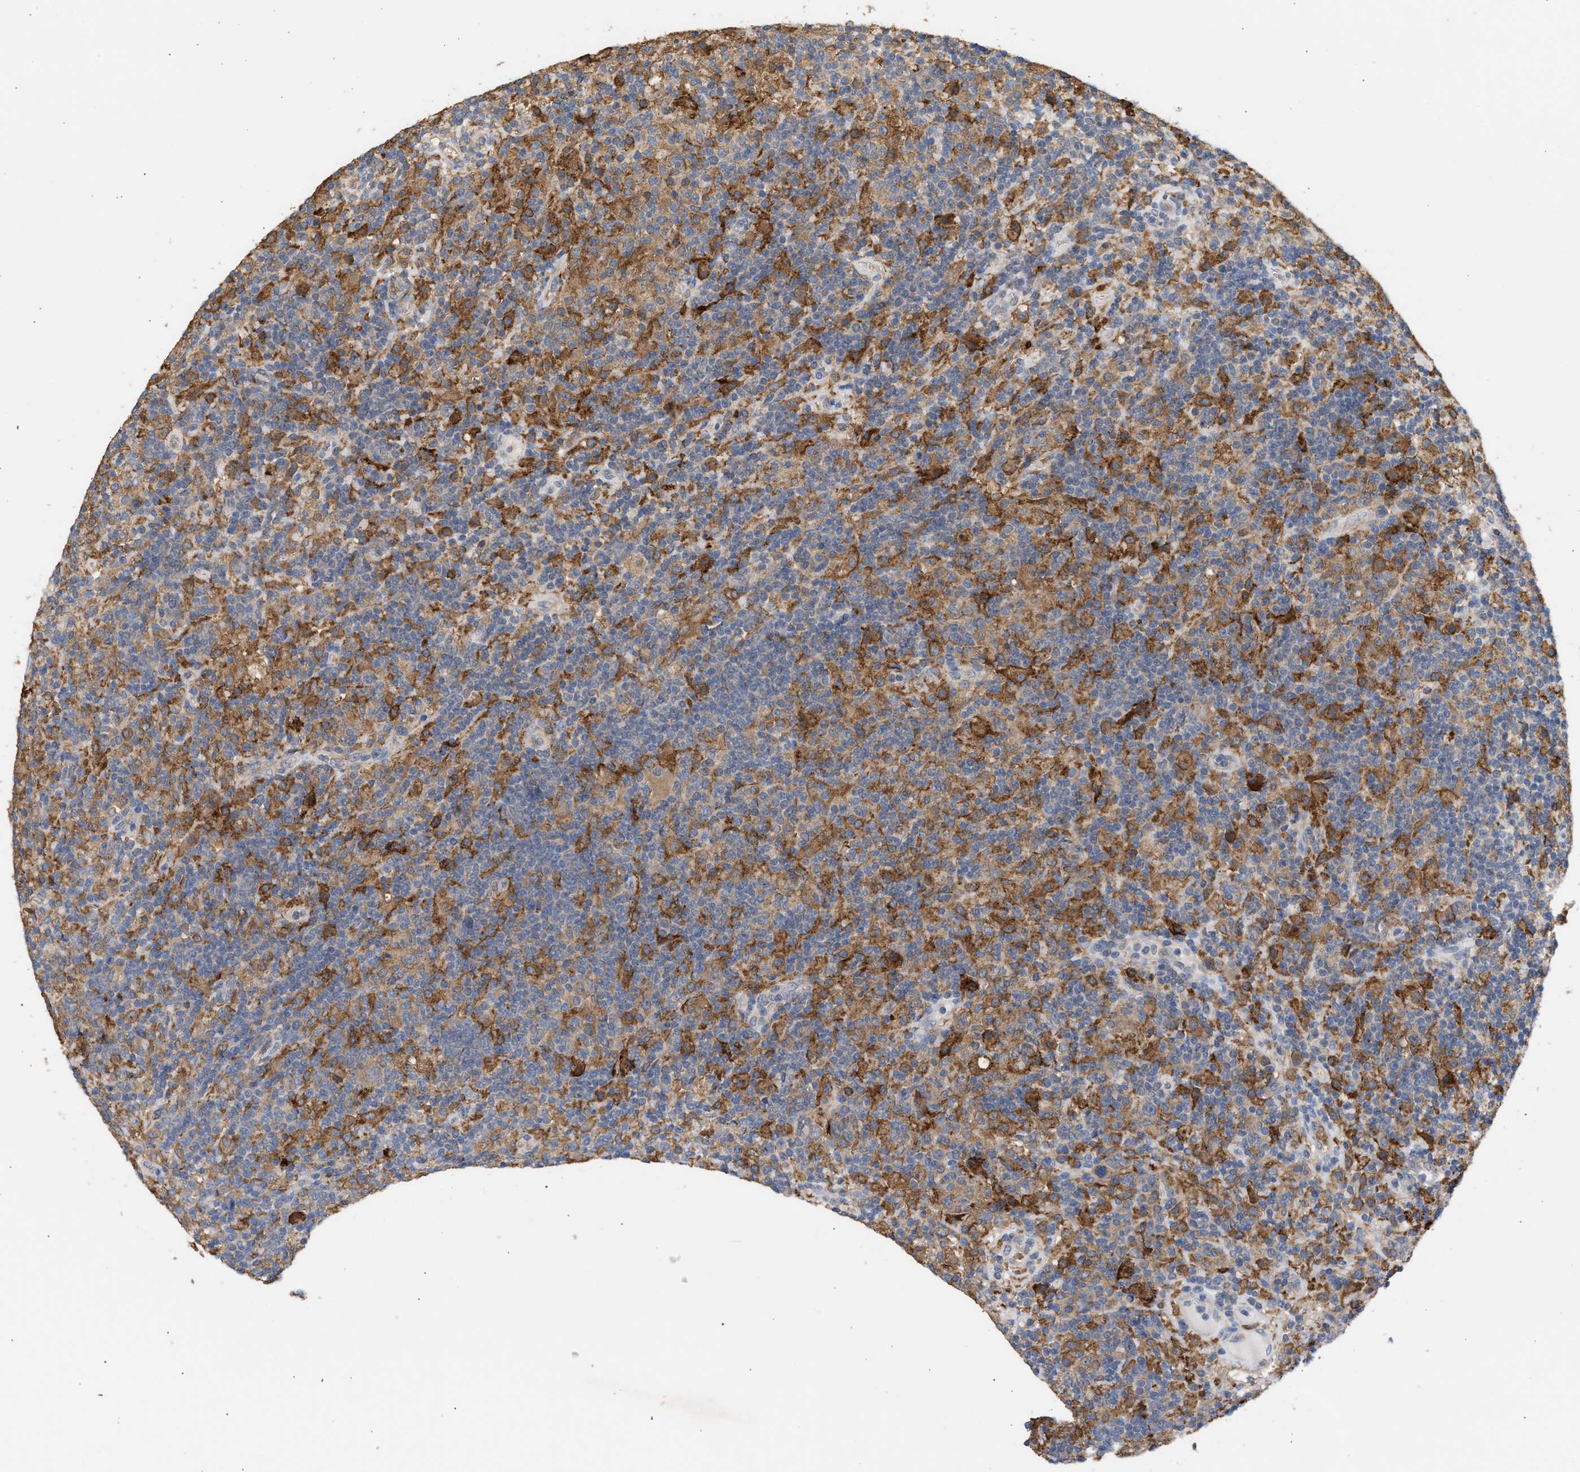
{"staining": {"intensity": "moderate", "quantity": ">75%", "location": "cytoplasmic/membranous"}, "tissue": "lymphoma", "cell_type": "Tumor cells", "image_type": "cancer", "snomed": [{"axis": "morphology", "description": "Hodgkin's disease, NOS"}, {"axis": "topography", "description": "Lymph node"}], "caption": "Protein staining exhibits moderate cytoplasmic/membranous expression in about >75% of tumor cells in lymphoma.", "gene": "GCN1", "patient": {"sex": "male", "age": 70}}